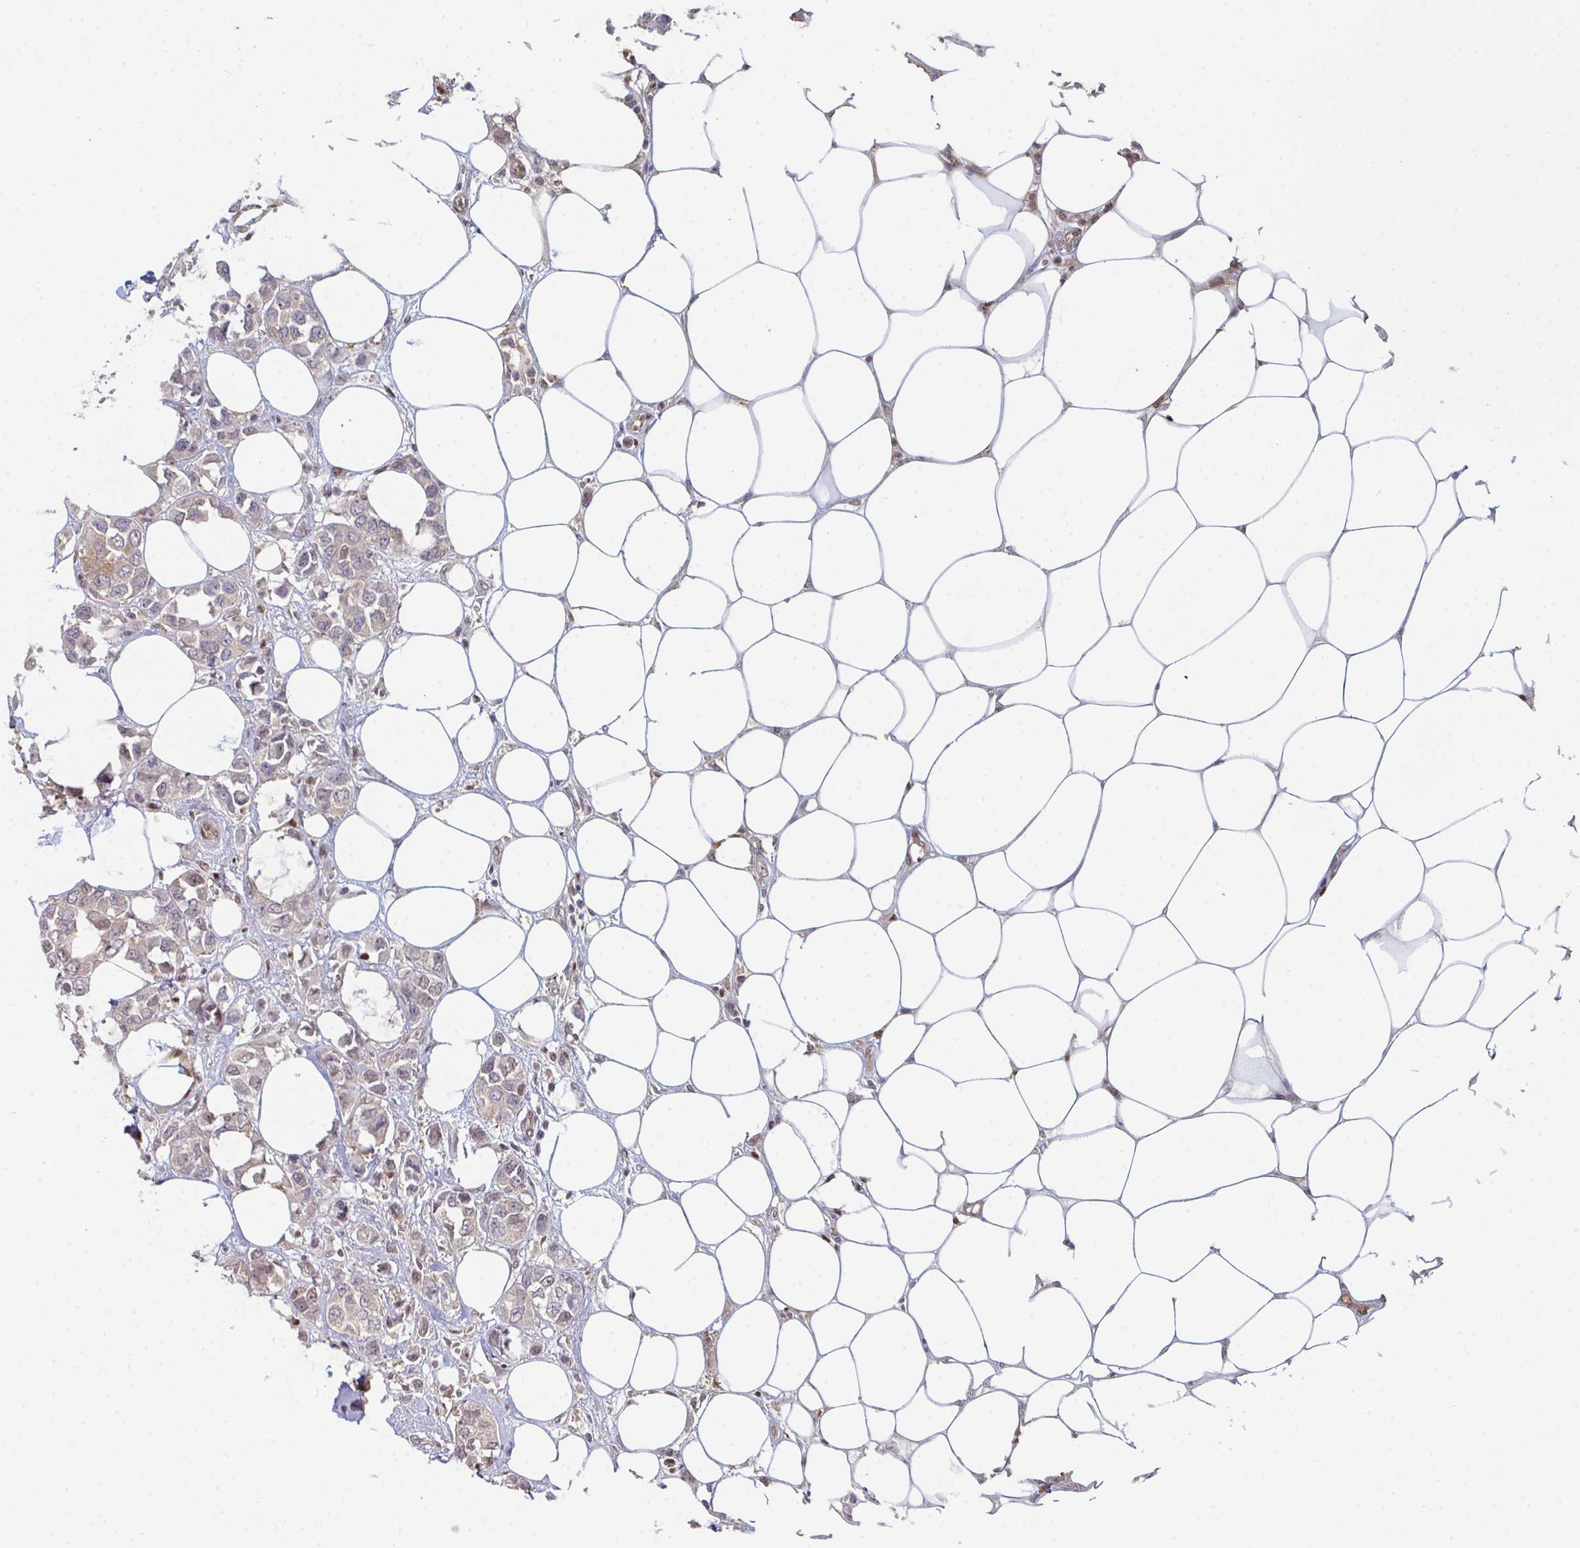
{"staining": {"intensity": "weak", "quantity": ">75%", "location": "cytoplasmic/membranous"}, "tissue": "breast cancer", "cell_type": "Tumor cells", "image_type": "cancer", "snomed": [{"axis": "morphology", "description": "Lobular carcinoma"}, {"axis": "topography", "description": "Breast"}], "caption": "The histopathology image shows immunohistochemical staining of breast lobular carcinoma. There is weak cytoplasmic/membranous positivity is identified in about >75% of tumor cells.", "gene": "ACD", "patient": {"sex": "female", "age": 91}}